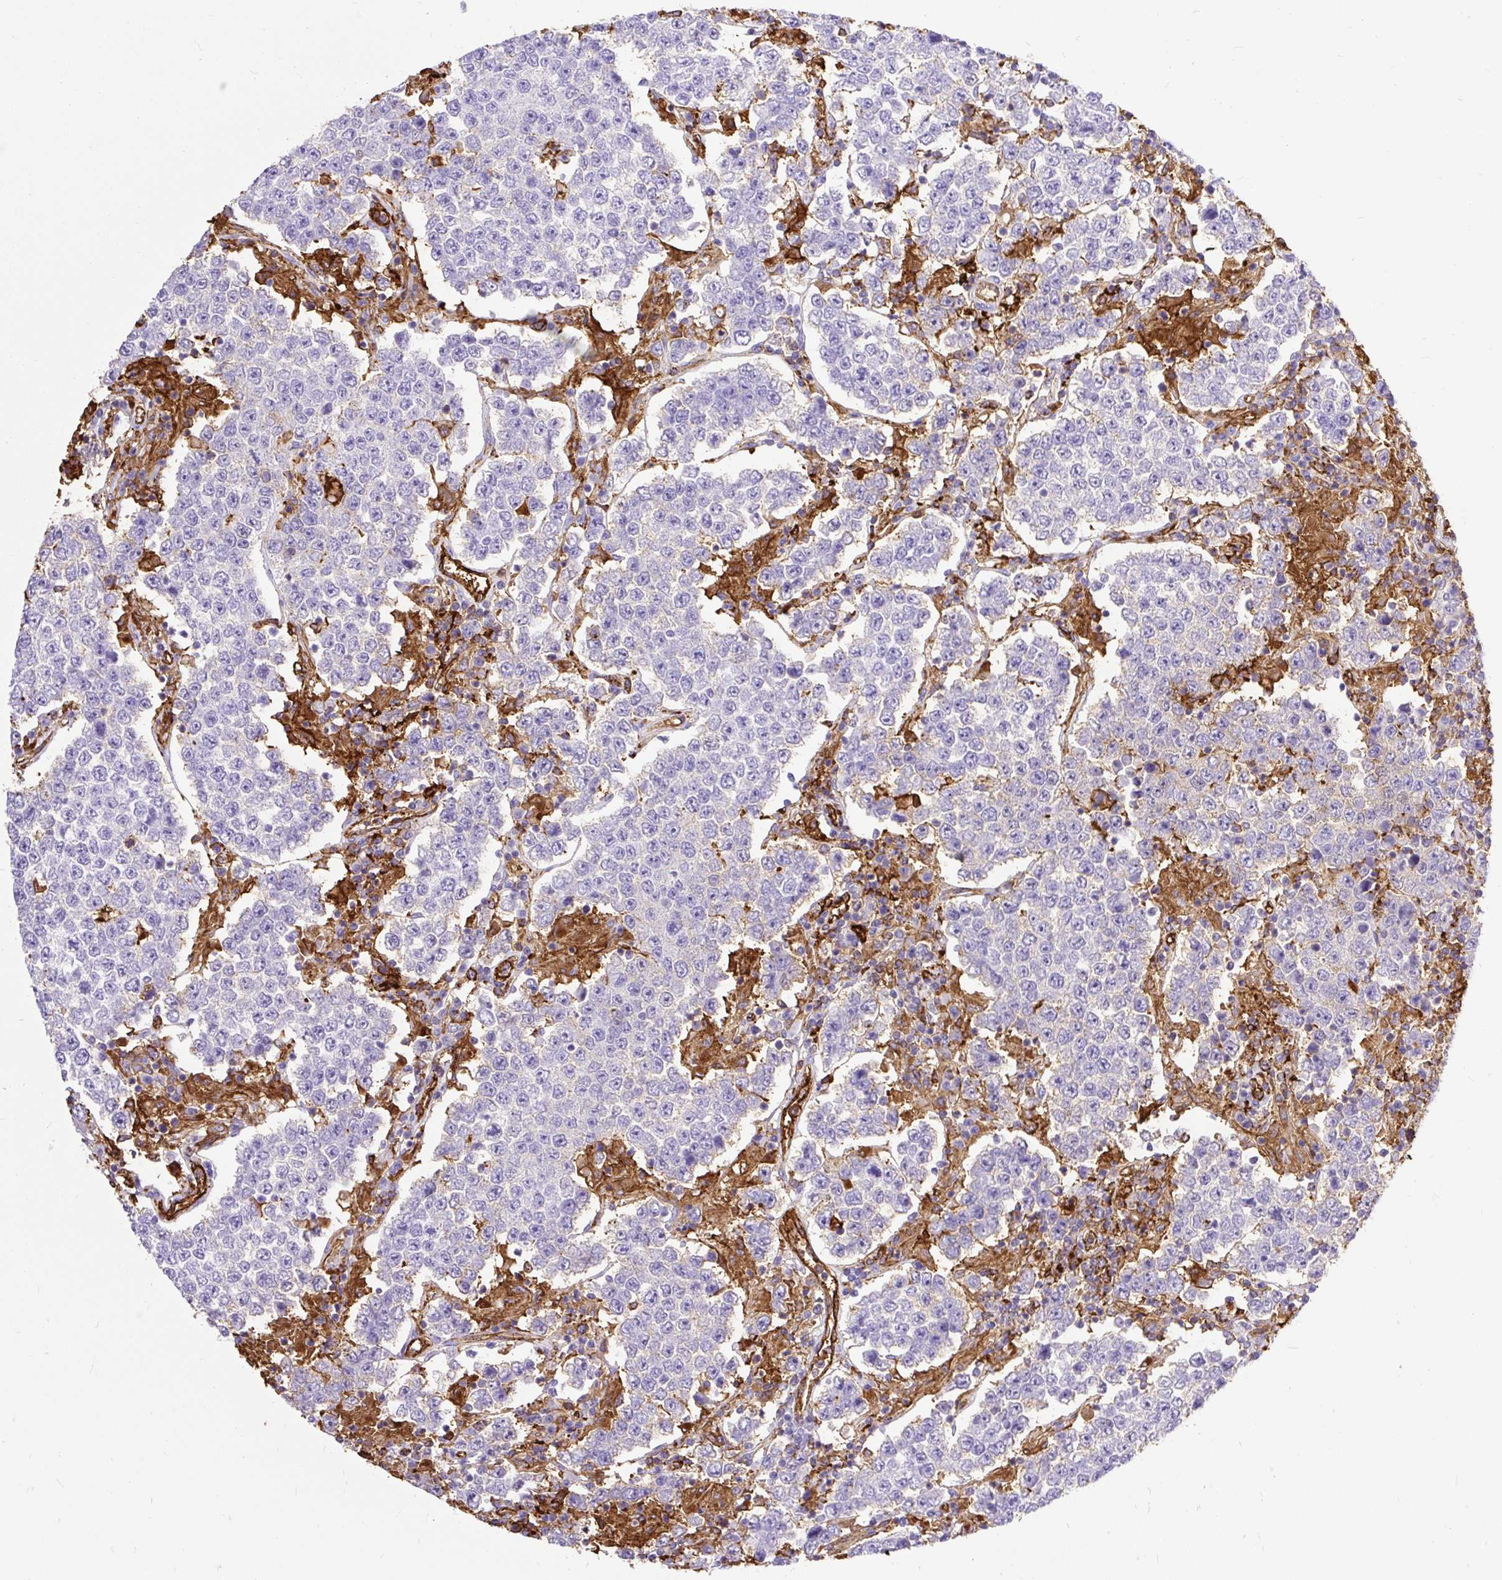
{"staining": {"intensity": "negative", "quantity": "none", "location": "none"}, "tissue": "testis cancer", "cell_type": "Tumor cells", "image_type": "cancer", "snomed": [{"axis": "morphology", "description": "Normal tissue, NOS"}, {"axis": "morphology", "description": "Urothelial carcinoma, High grade"}, {"axis": "morphology", "description": "Seminoma, NOS"}, {"axis": "morphology", "description": "Carcinoma, Embryonal, NOS"}, {"axis": "topography", "description": "Urinary bladder"}, {"axis": "topography", "description": "Testis"}], "caption": "Histopathology image shows no significant protein positivity in tumor cells of testis embryonal carcinoma.", "gene": "HLA-DRA", "patient": {"sex": "male", "age": 41}}